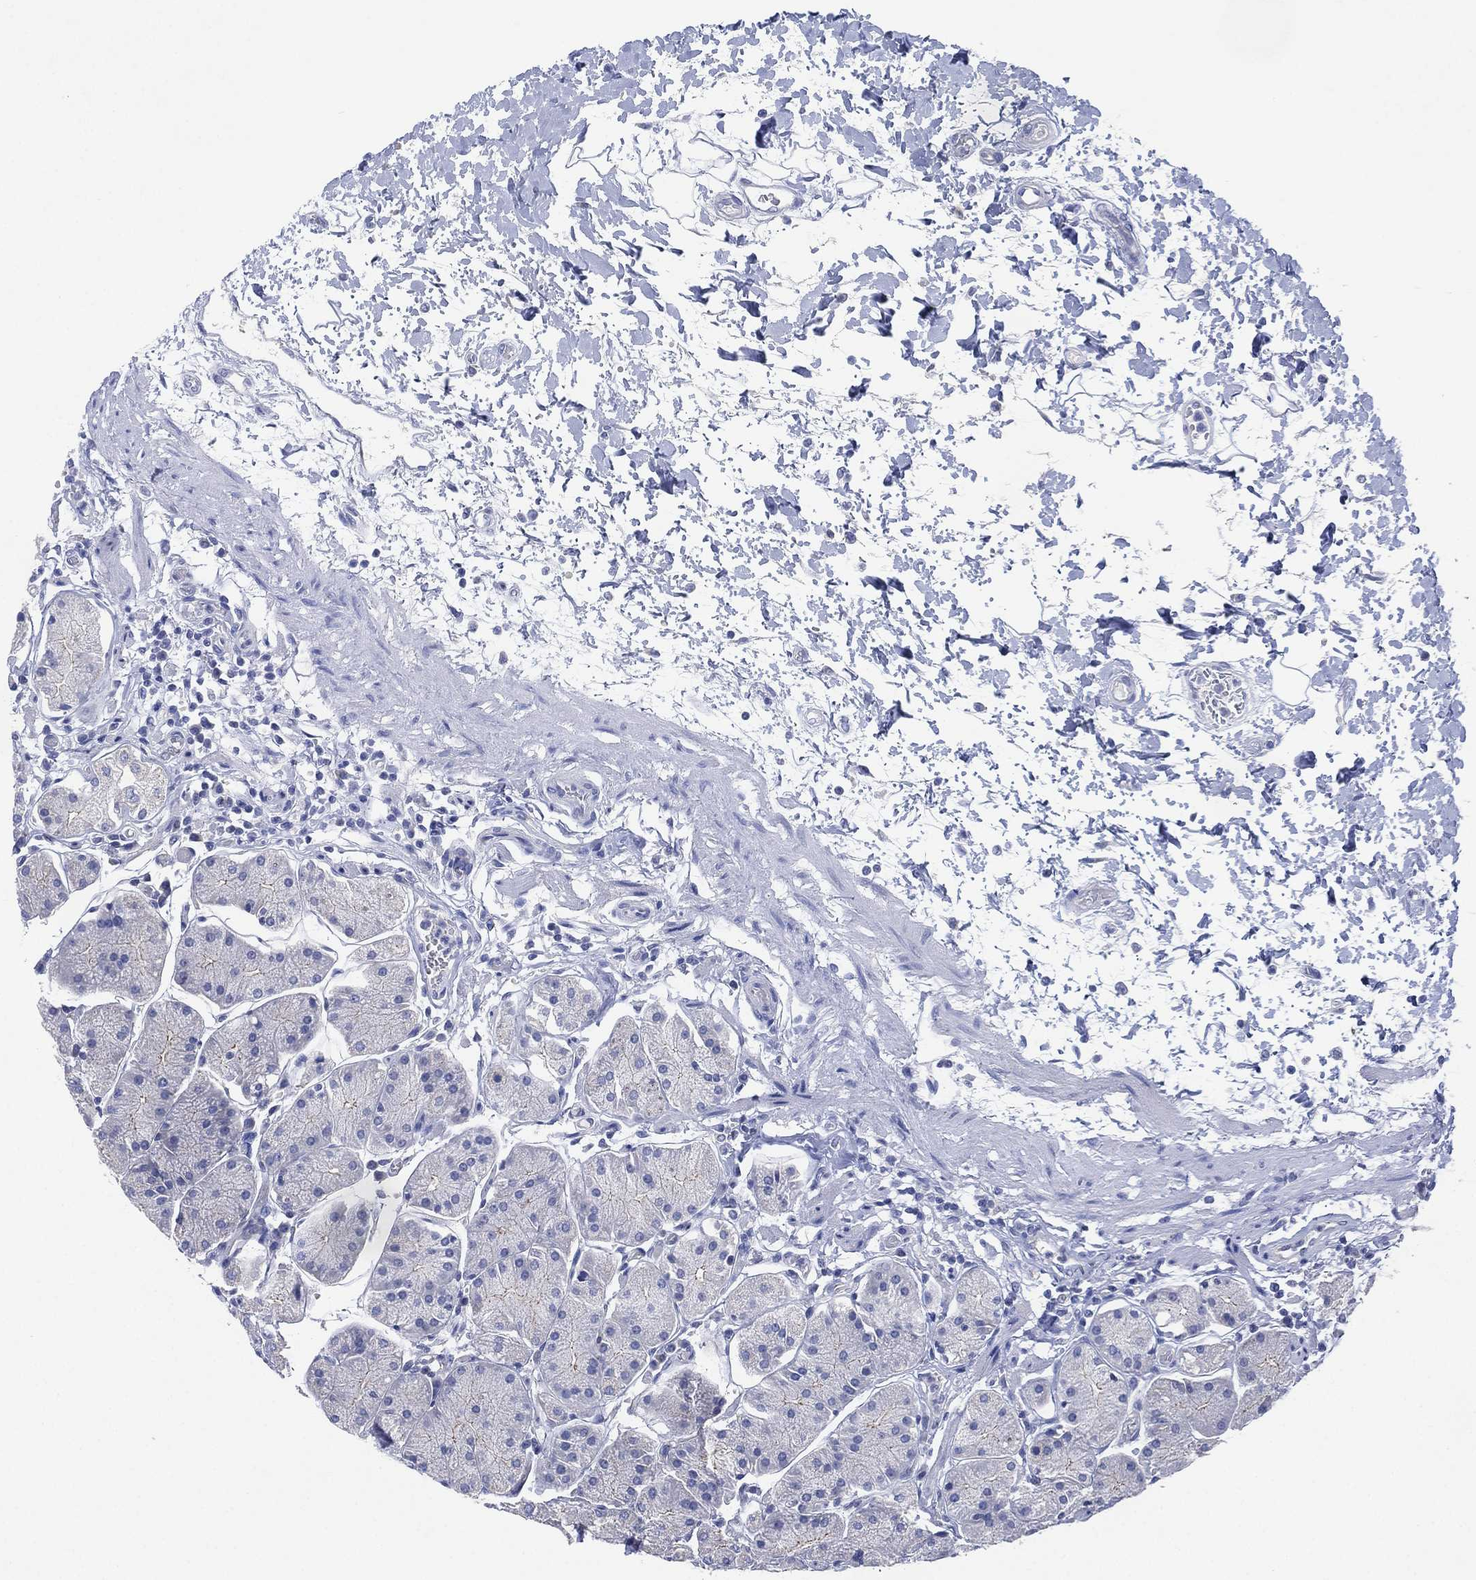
{"staining": {"intensity": "negative", "quantity": "none", "location": "none"}, "tissue": "stomach", "cell_type": "Glandular cells", "image_type": "normal", "snomed": [{"axis": "morphology", "description": "Normal tissue, NOS"}, {"axis": "topography", "description": "Stomach"}], "caption": "The histopathology image shows no significant positivity in glandular cells of stomach.", "gene": "CHRNA3", "patient": {"sex": "male", "age": 54}}